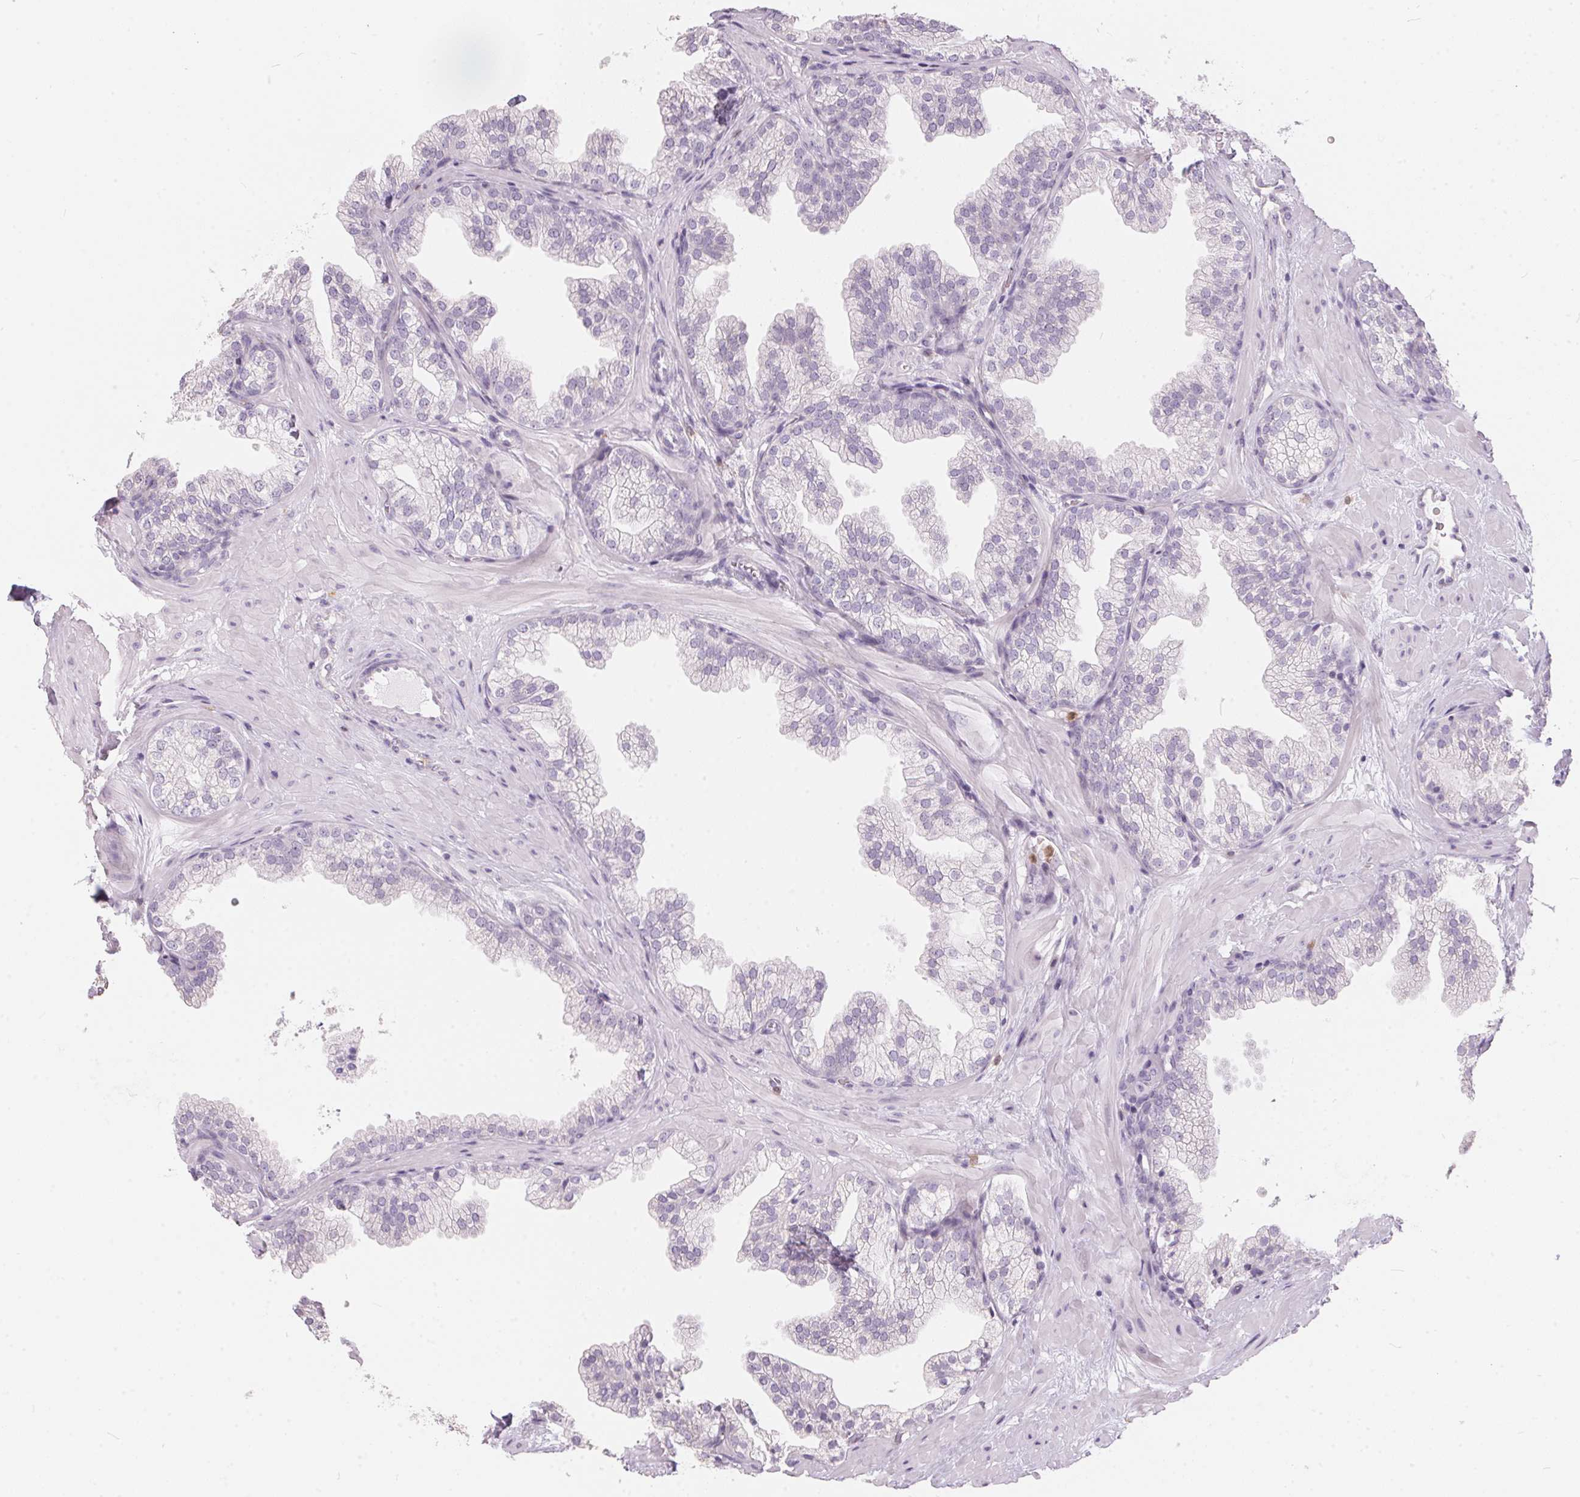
{"staining": {"intensity": "negative", "quantity": "none", "location": "none"}, "tissue": "prostate", "cell_type": "Glandular cells", "image_type": "normal", "snomed": [{"axis": "morphology", "description": "Normal tissue, NOS"}, {"axis": "topography", "description": "Prostate"}], "caption": "There is no significant staining in glandular cells of prostate. (Stains: DAB (3,3'-diaminobenzidine) immunohistochemistry with hematoxylin counter stain, Microscopy: brightfield microscopy at high magnification).", "gene": "SERPINB1", "patient": {"sex": "male", "age": 37}}